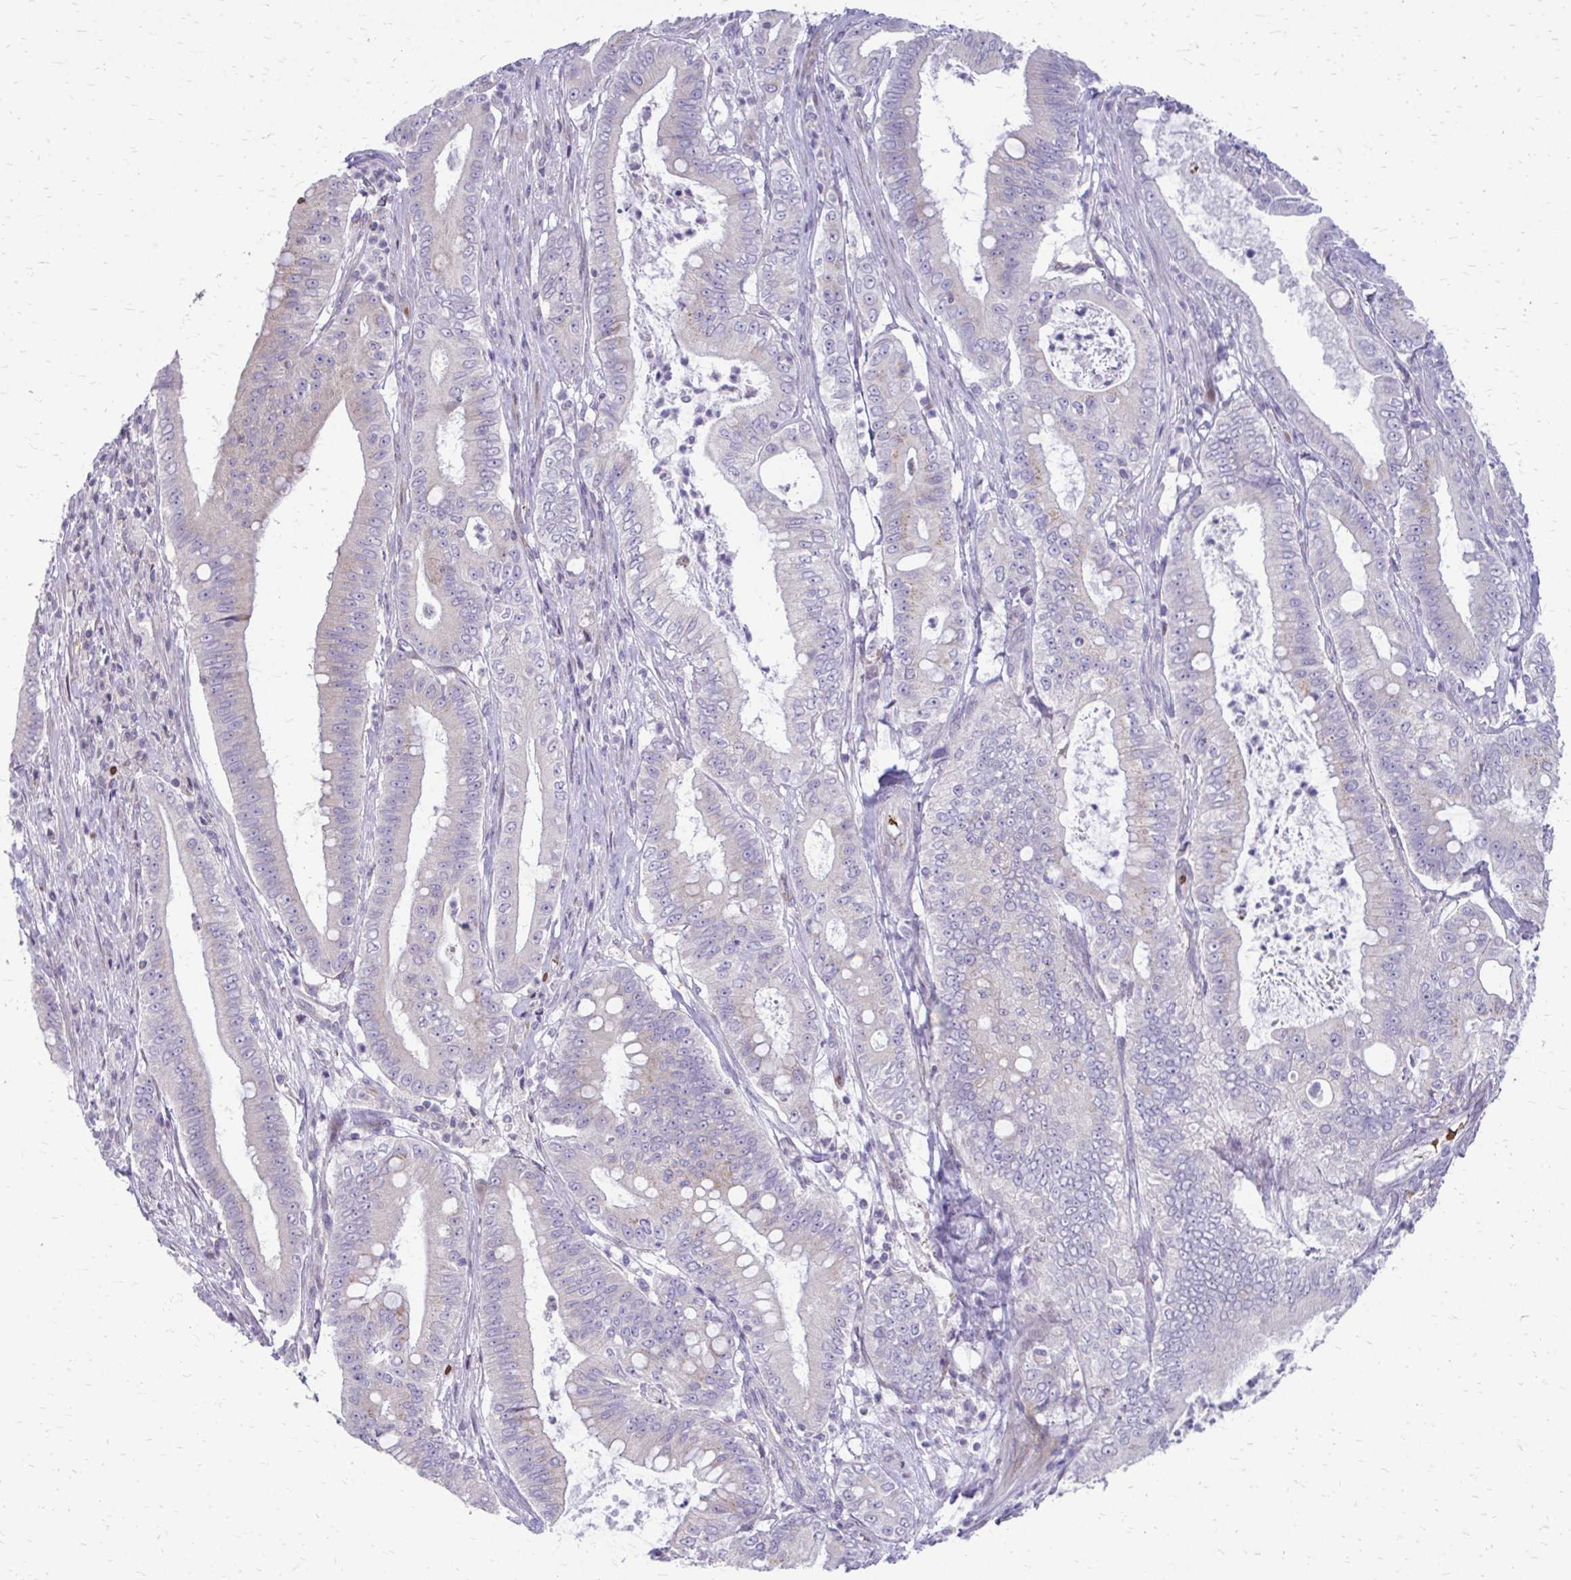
{"staining": {"intensity": "negative", "quantity": "none", "location": "none"}, "tissue": "pancreatic cancer", "cell_type": "Tumor cells", "image_type": "cancer", "snomed": [{"axis": "morphology", "description": "Adenocarcinoma, NOS"}, {"axis": "topography", "description": "Pancreas"}], "caption": "Immunohistochemical staining of human pancreatic cancer exhibits no significant expression in tumor cells. (Brightfield microscopy of DAB (3,3'-diaminobenzidine) immunohistochemistry at high magnification).", "gene": "FUNDC2", "patient": {"sex": "male", "age": 71}}